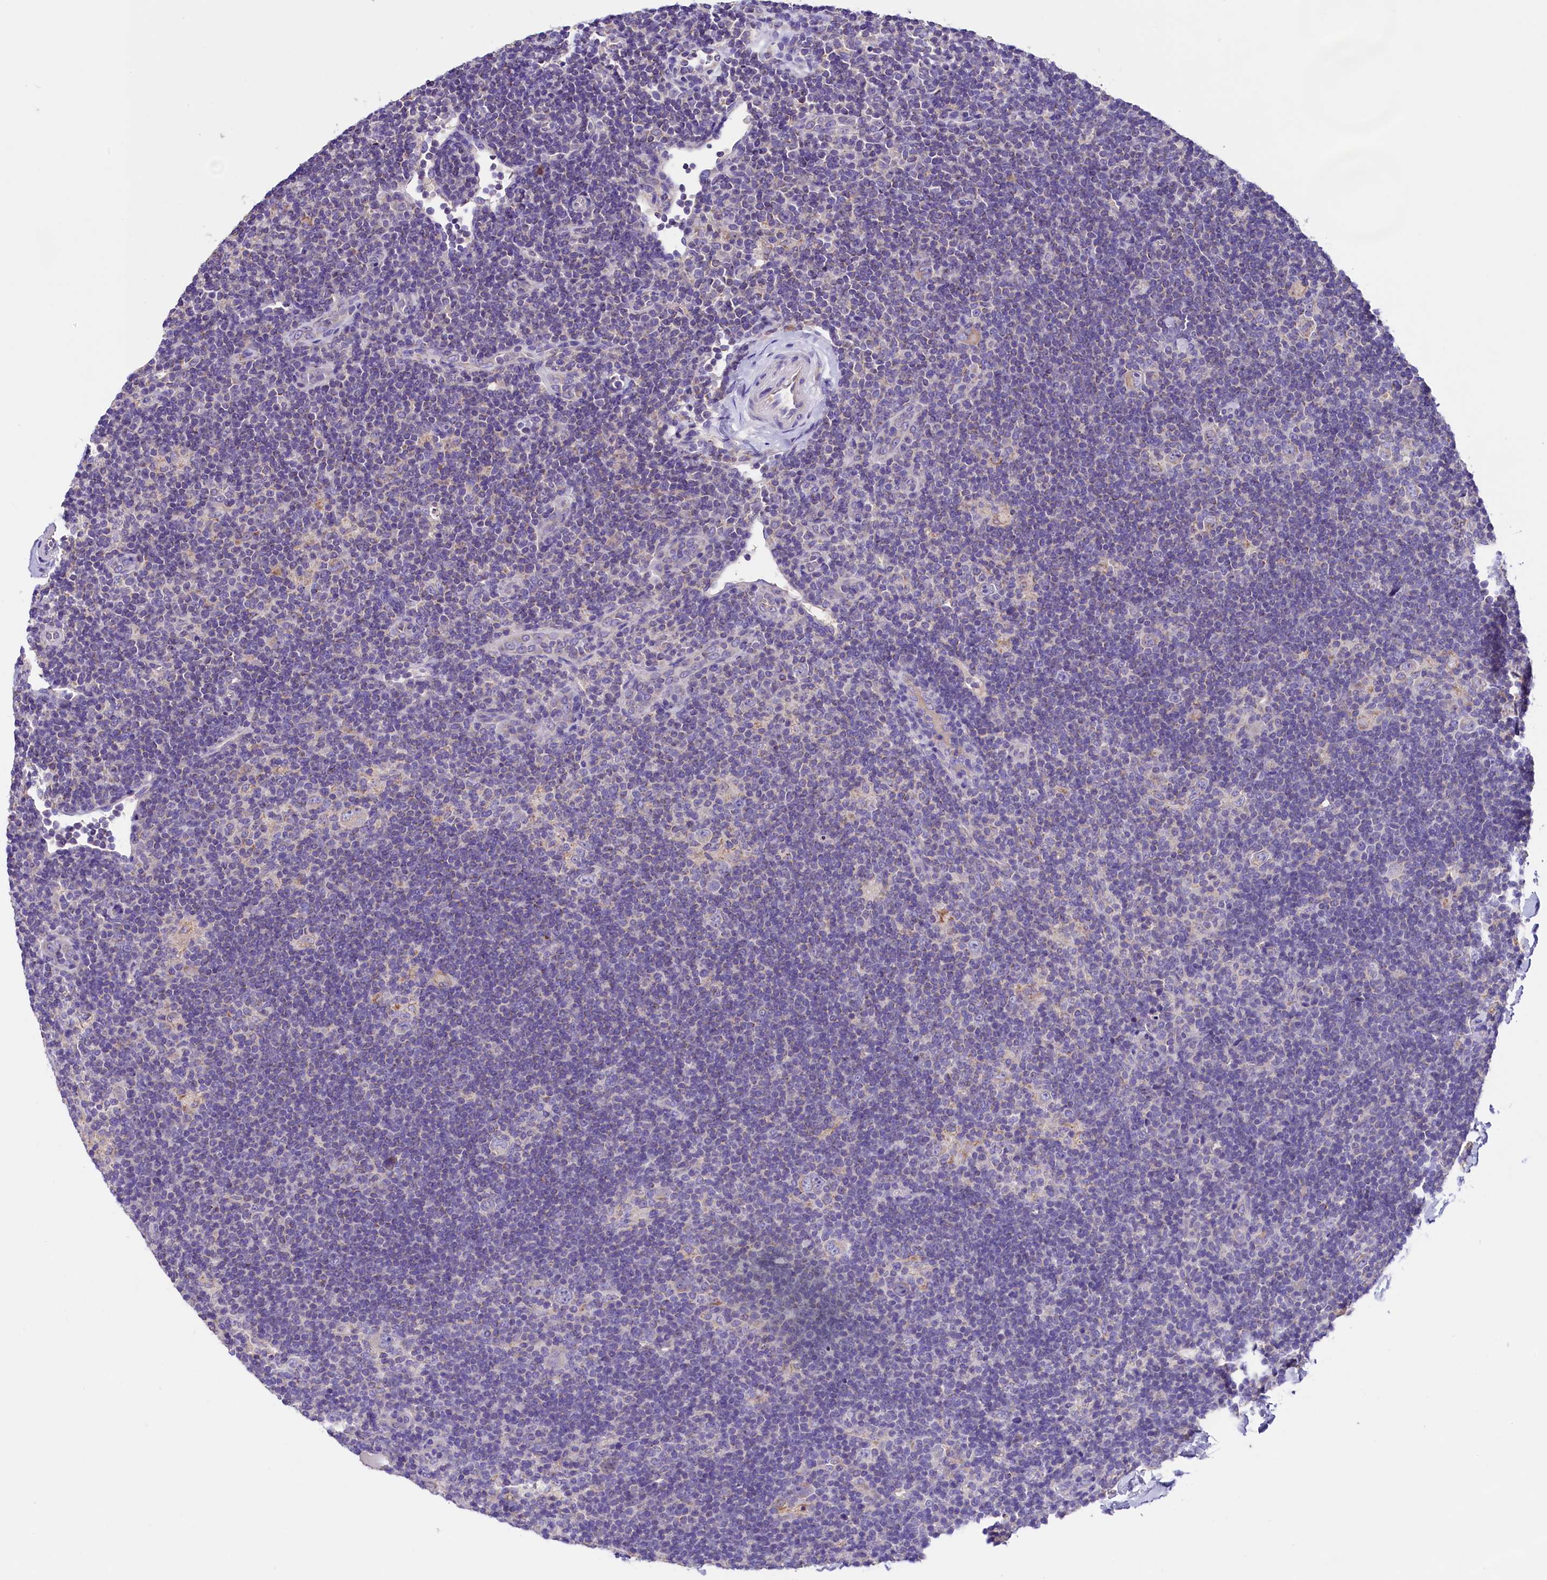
{"staining": {"intensity": "negative", "quantity": "none", "location": "none"}, "tissue": "lymphoma", "cell_type": "Tumor cells", "image_type": "cancer", "snomed": [{"axis": "morphology", "description": "Hodgkin's disease, NOS"}, {"axis": "topography", "description": "Lymph node"}], "caption": "IHC image of neoplastic tissue: Hodgkin's disease stained with DAB reveals no significant protein positivity in tumor cells.", "gene": "SIX5", "patient": {"sex": "female", "age": 57}}